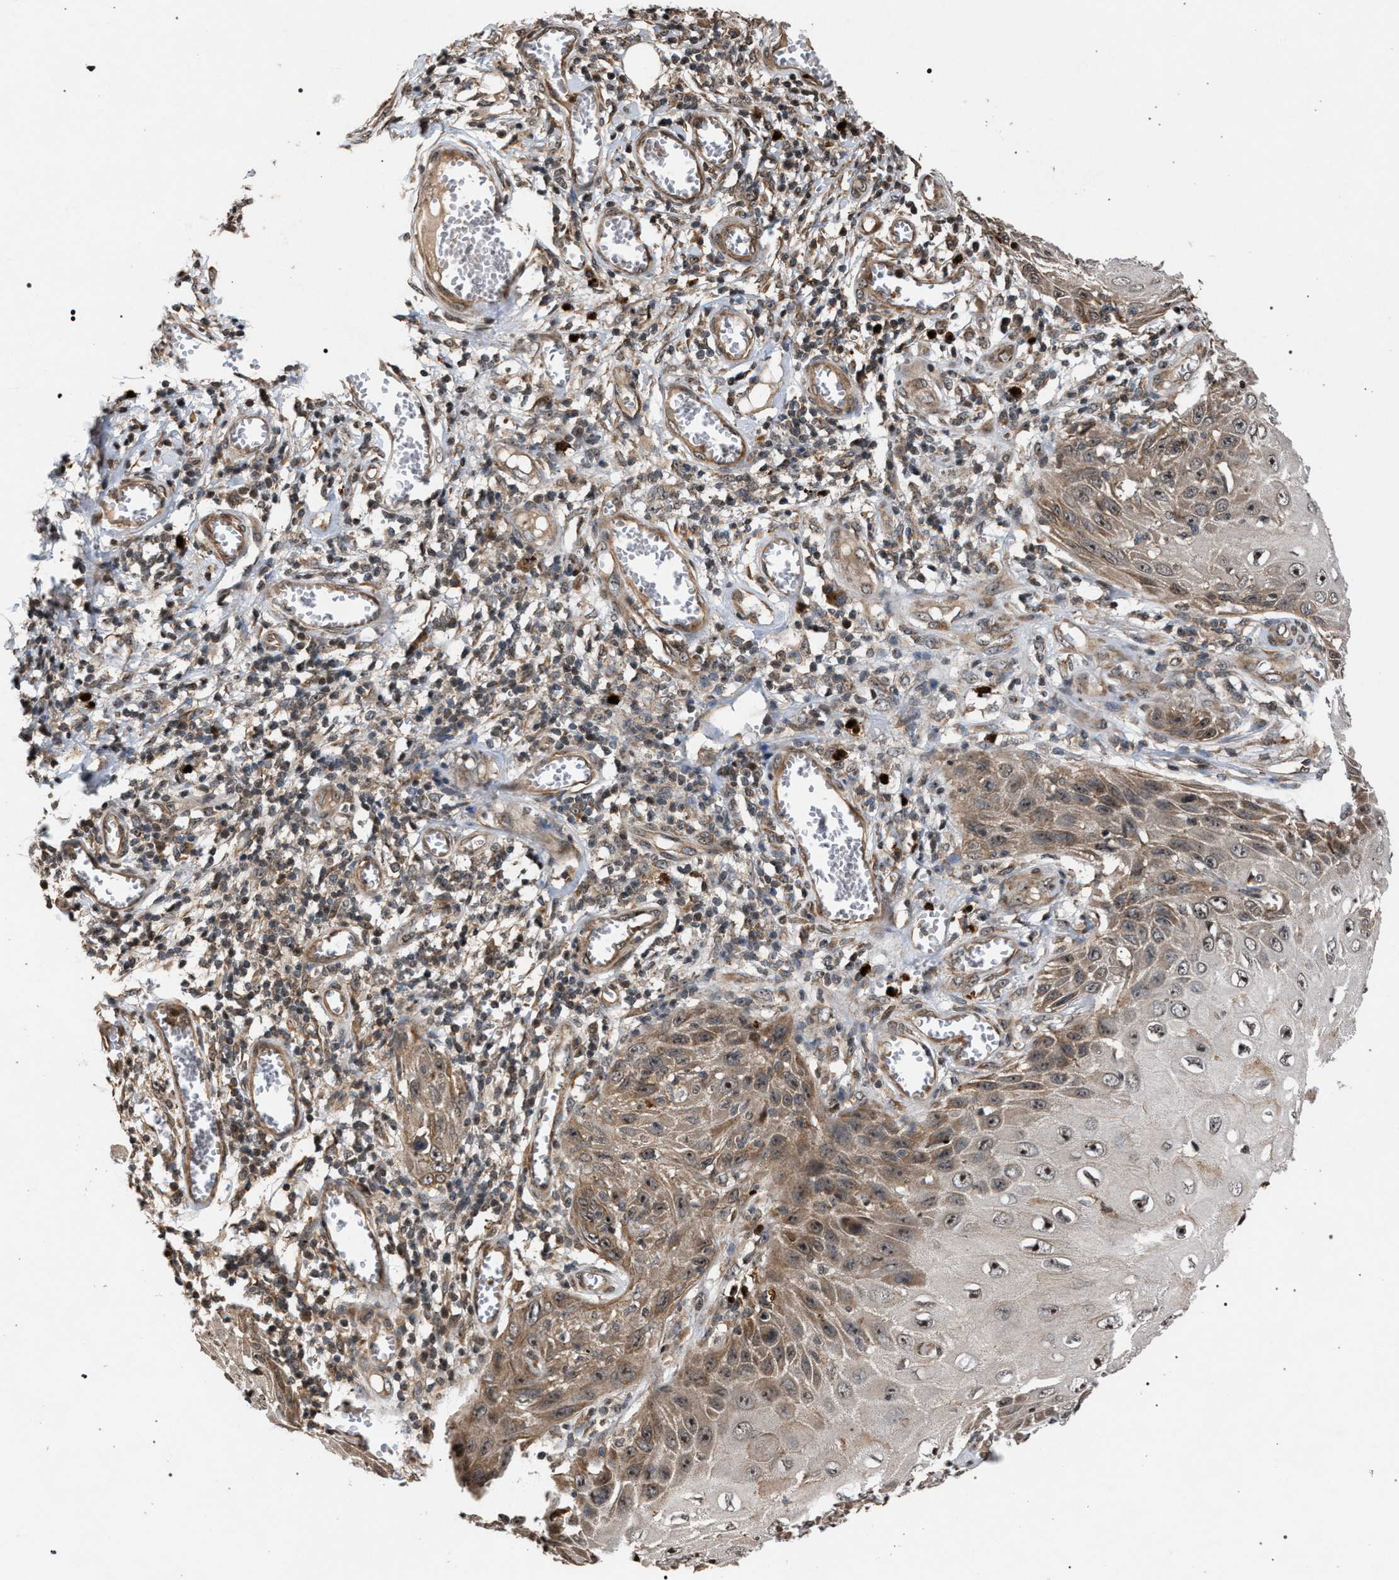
{"staining": {"intensity": "weak", "quantity": "<25%", "location": "cytoplasmic/membranous,nuclear"}, "tissue": "skin cancer", "cell_type": "Tumor cells", "image_type": "cancer", "snomed": [{"axis": "morphology", "description": "Squamous cell carcinoma, NOS"}, {"axis": "topography", "description": "Skin"}], "caption": "Immunohistochemical staining of skin cancer (squamous cell carcinoma) displays no significant expression in tumor cells. (Brightfield microscopy of DAB (3,3'-diaminobenzidine) immunohistochemistry (IHC) at high magnification).", "gene": "IRAK4", "patient": {"sex": "female", "age": 73}}